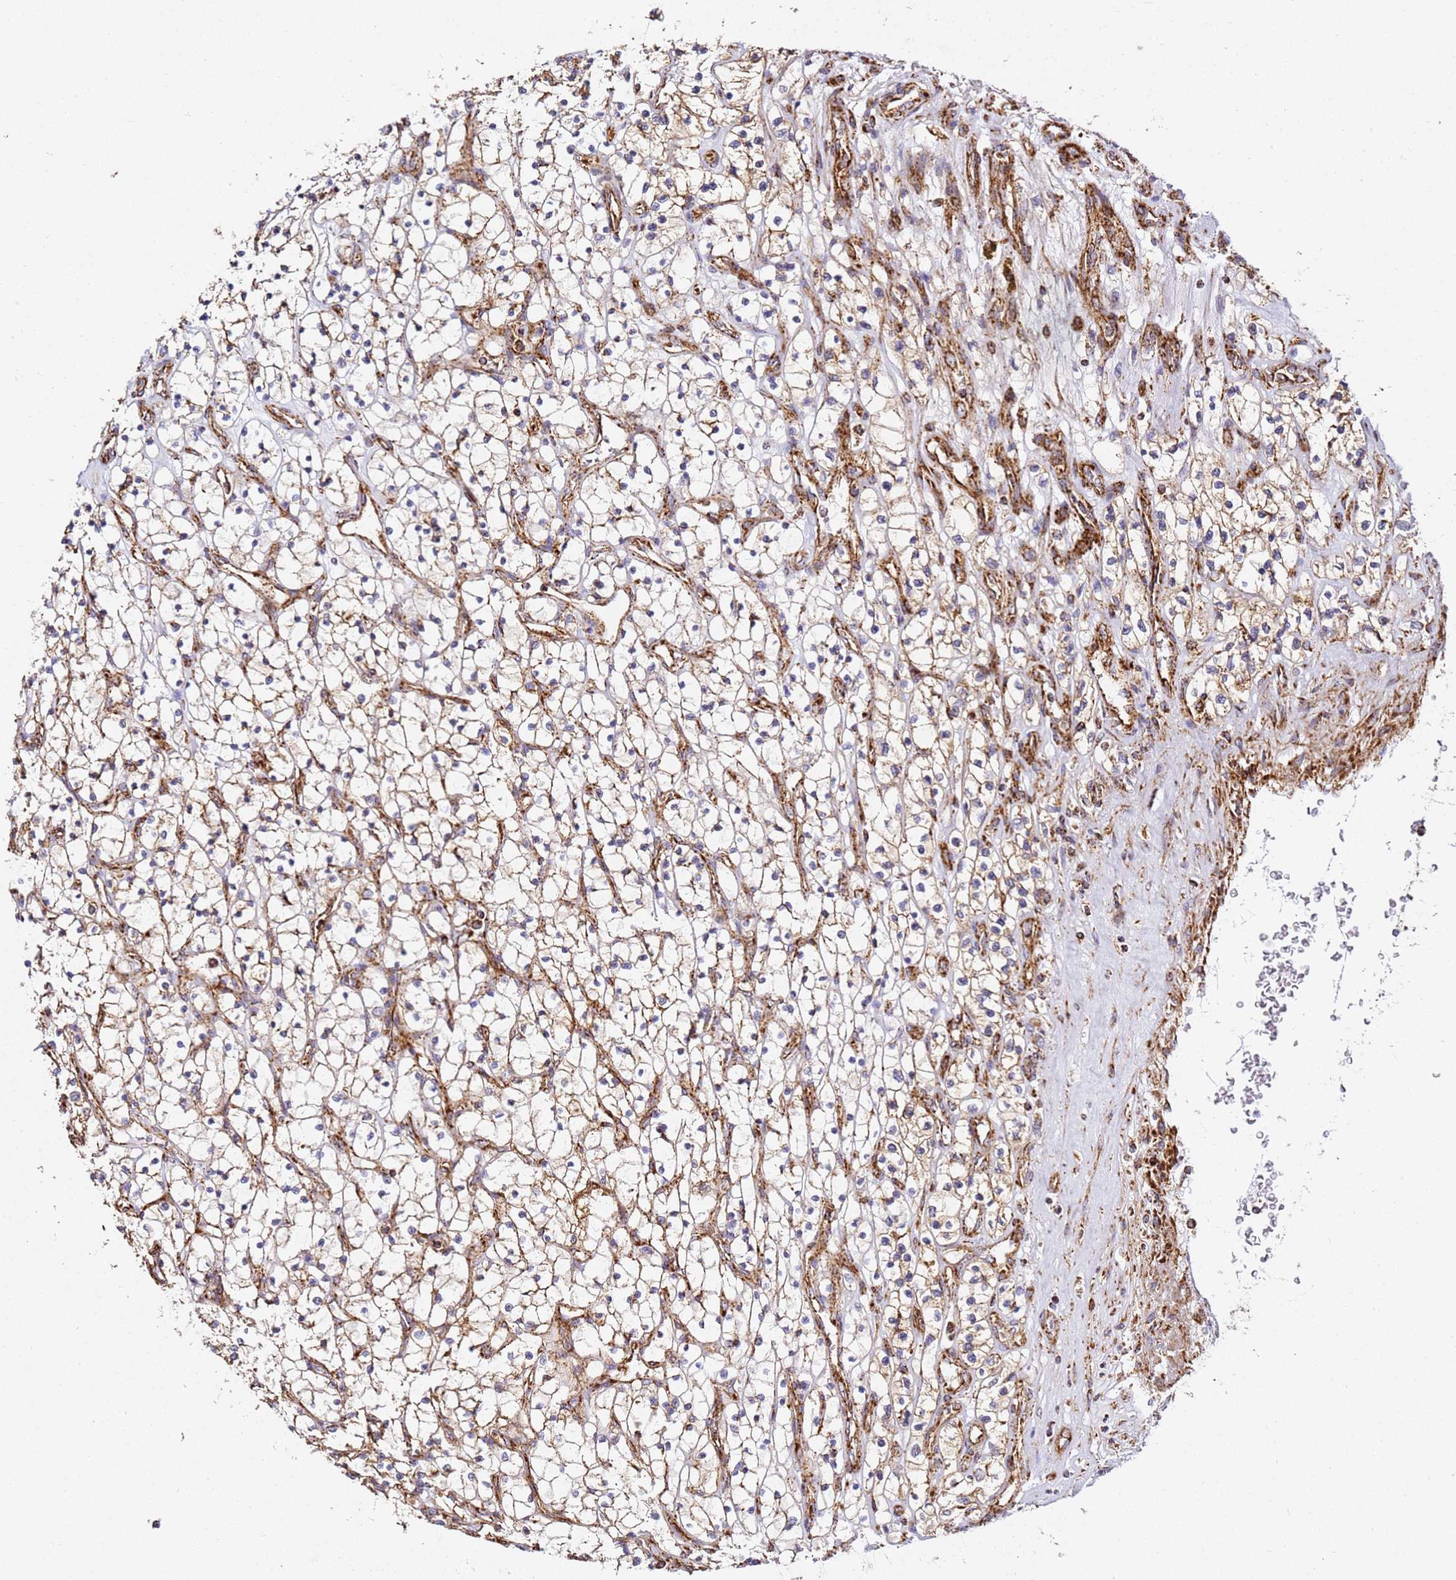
{"staining": {"intensity": "negative", "quantity": "none", "location": "none"}, "tissue": "renal cancer", "cell_type": "Tumor cells", "image_type": "cancer", "snomed": [{"axis": "morphology", "description": "Adenocarcinoma, NOS"}, {"axis": "topography", "description": "Kidney"}], "caption": "High power microscopy photomicrograph of an IHC image of renal cancer (adenocarcinoma), revealing no significant staining in tumor cells. (DAB immunohistochemistry, high magnification).", "gene": "NDUFA3", "patient": {"sex": "female", "age": 69}}